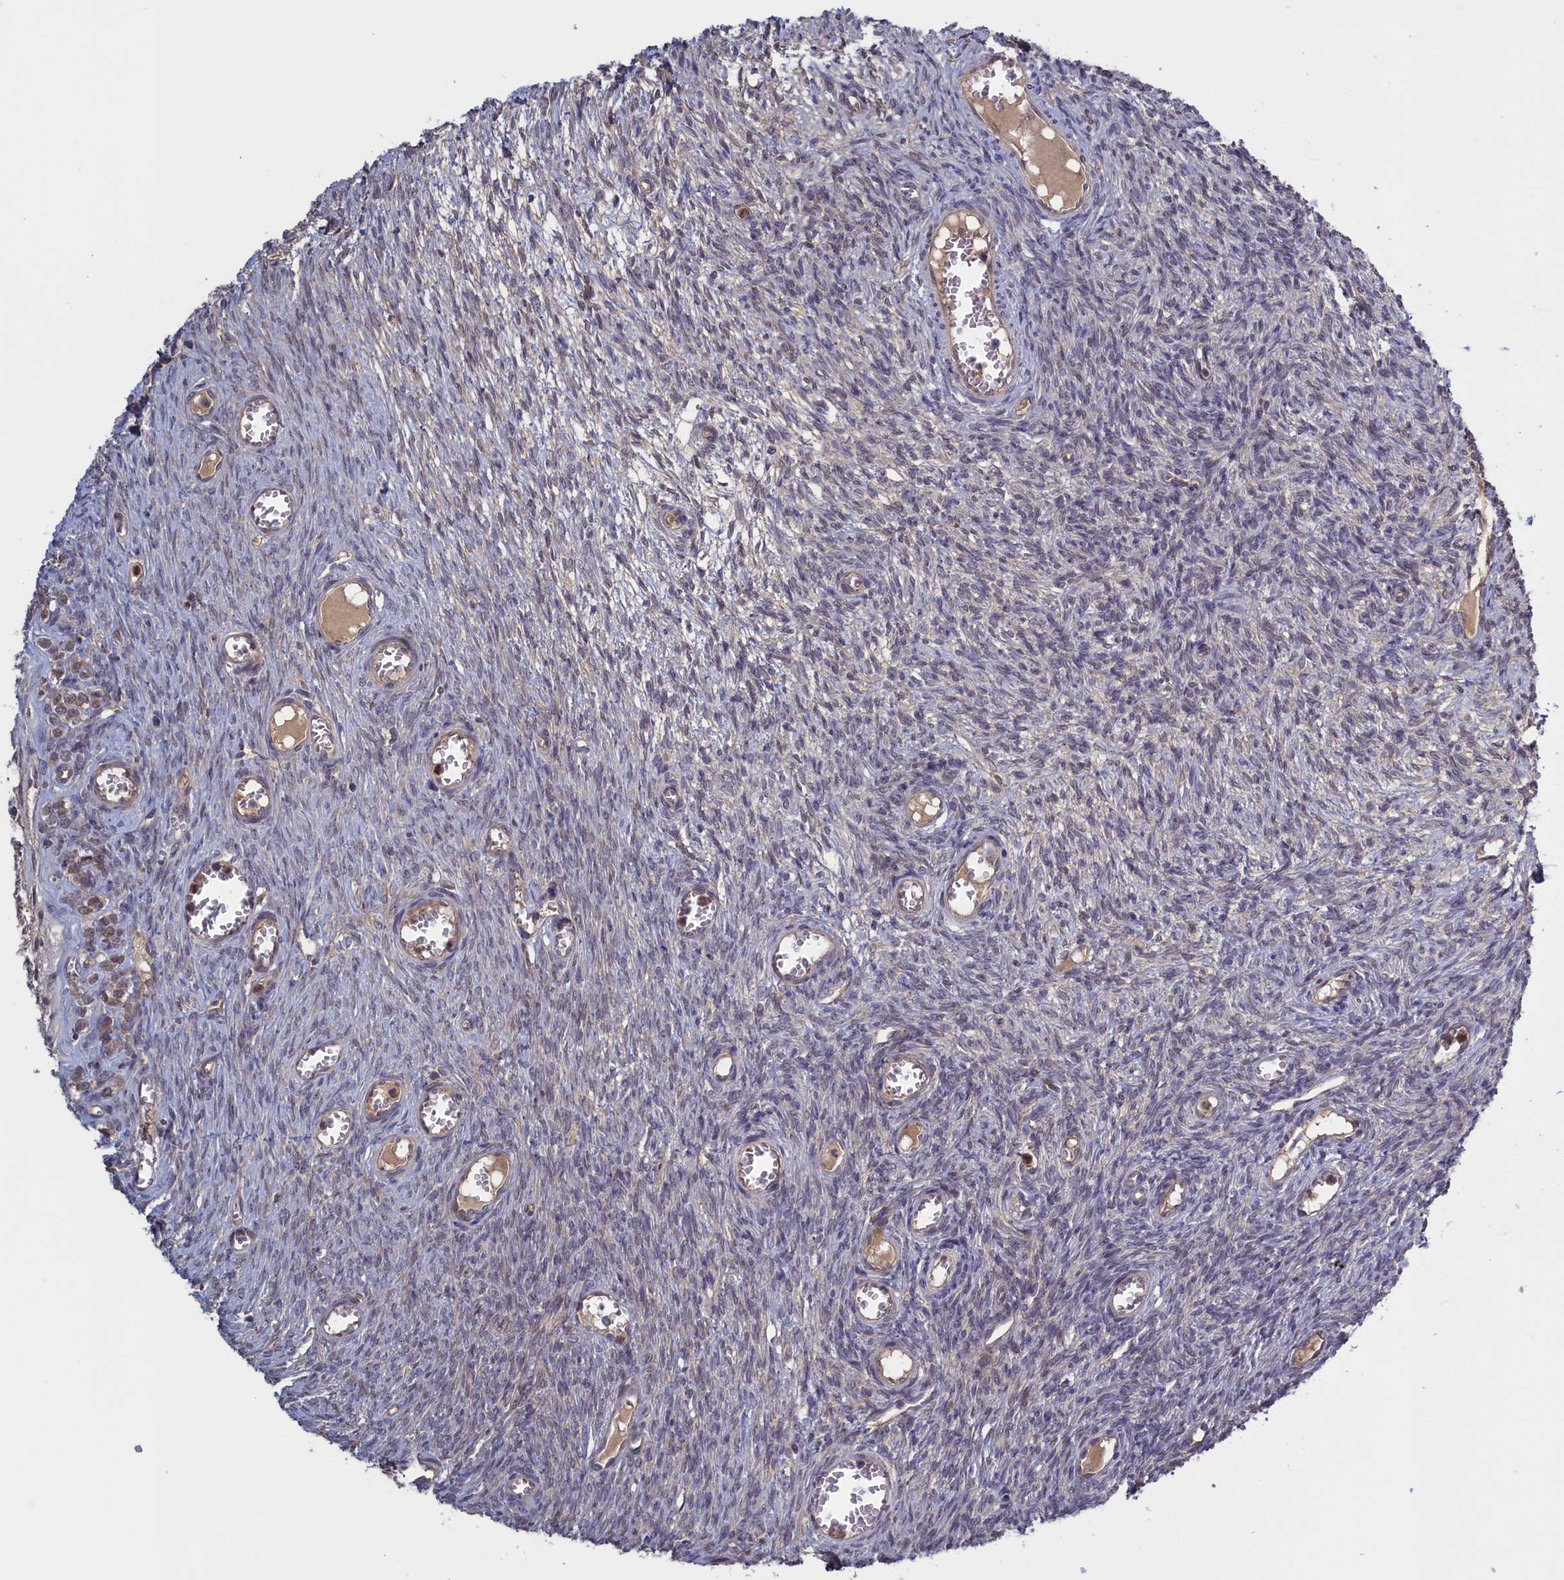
{"staining": {"intensity": "negative", "quantity": "none", "location": "none"}, "tissue": "ovary", "cell_type": "Ovarian stroma cells", "image_type": "normal", "snomed": [{"axis": "morphology", "description": "Normal tissue, NOS"}, {"axis": "topography", "description": "Ovary"}], "caption": "This is an immunohistochemistry micrograph of normal human ovary. There is no expression in ovarian stroma cells.", "gene": "PLP2", "patient": {"sex": "female", "age": 44}}